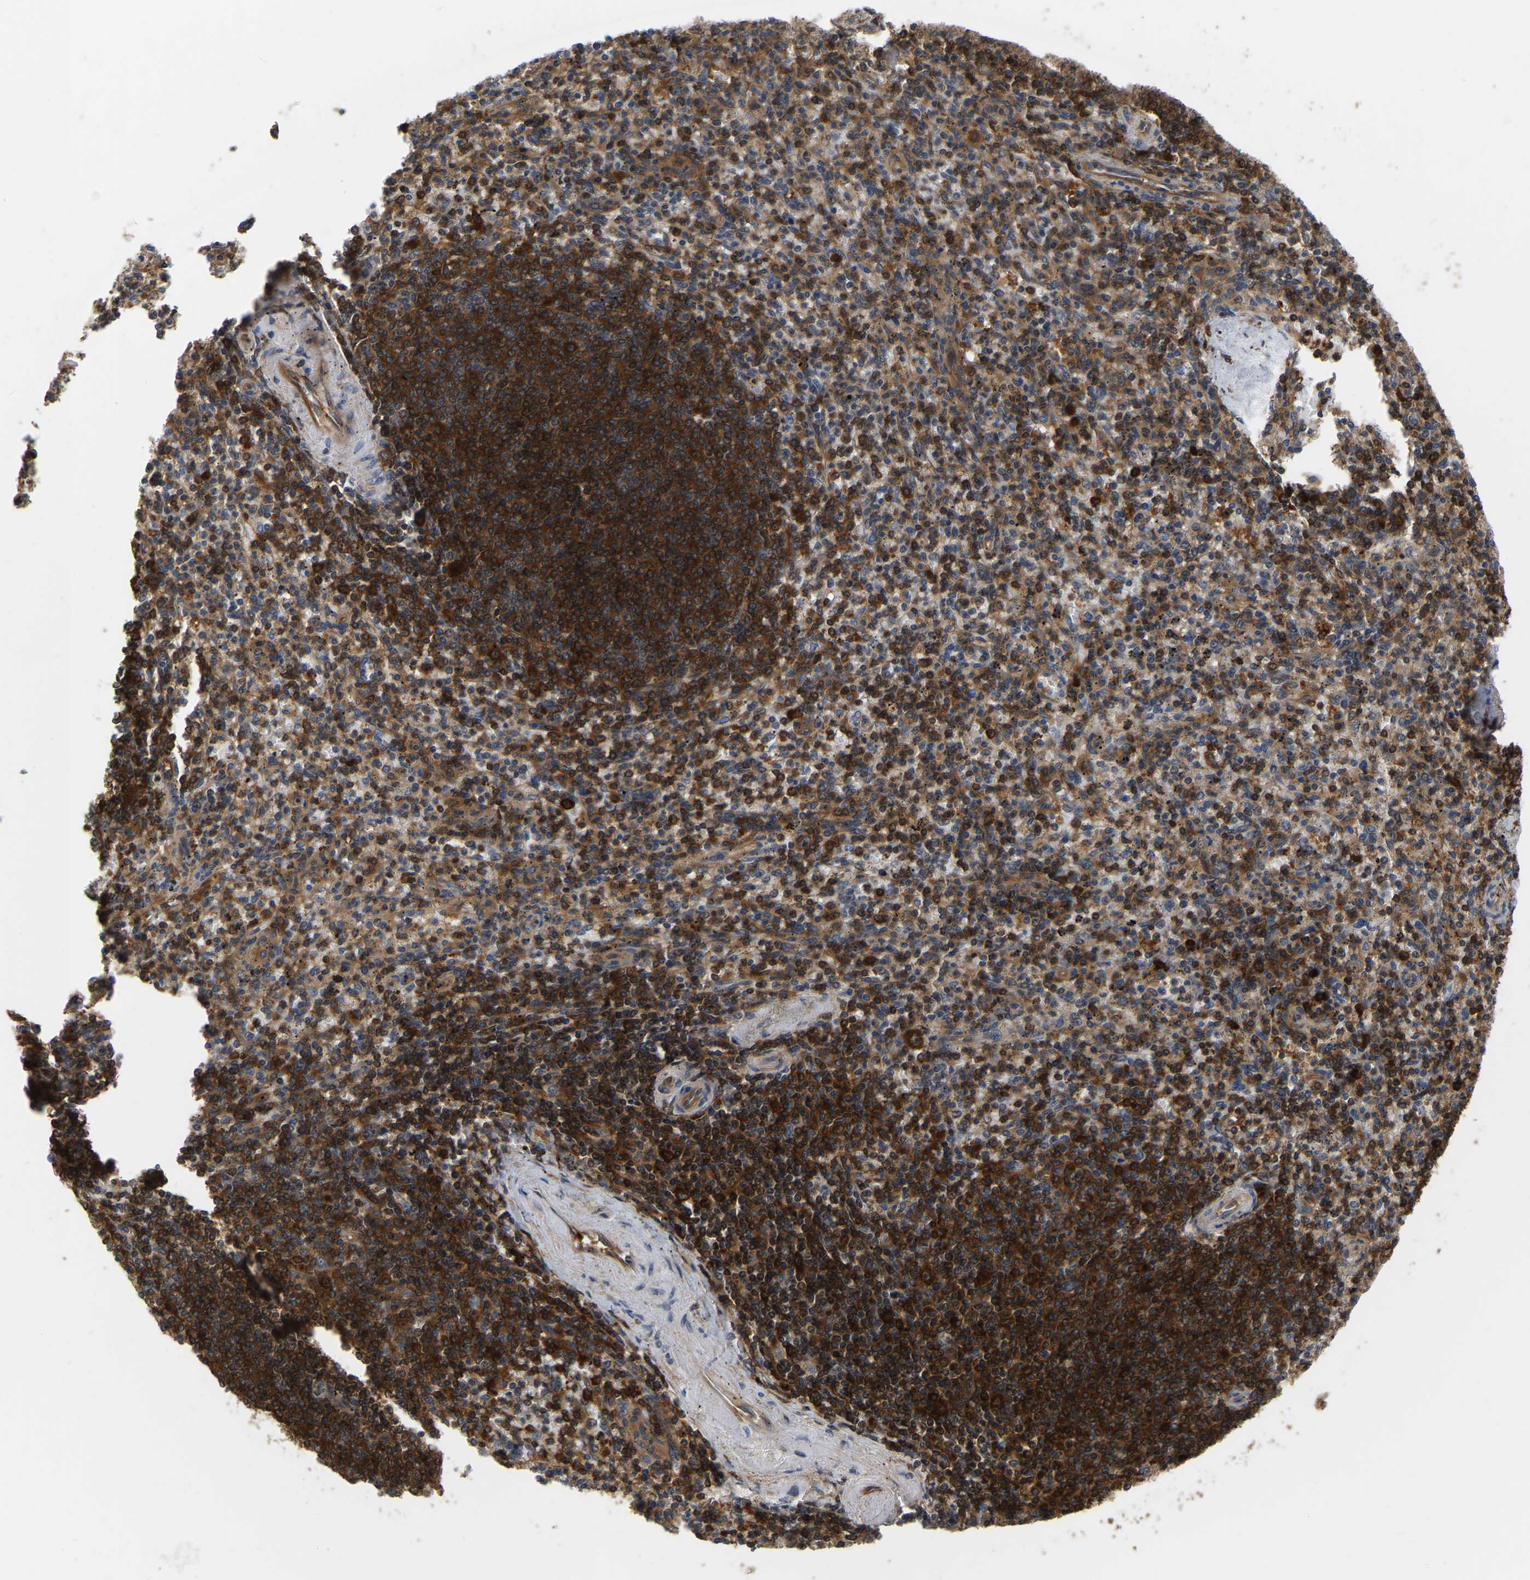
{"staining": {"intensity": "moderate", "quantity": ">75%", "location": "cytoplasmic/membranous"}, "tissue": "spleen", "cell_type": "Cells in red pulp", "image_type": "normal", "snomed": [{"axis": "morphology", "description": "Normal tissue, NOS"}, {"axis": "topography", "description": "Spleen"}], "caption": "This image shows normal spleen stained with immunohistochemistry to label a protein in brown. The cytoplasmic/membranous of cells in red pulp show moderate positivity for the protein. Nuclei are counter-stained blue.", "gene": "GARS1", "patient": {"sex": "male", "age": 72}}